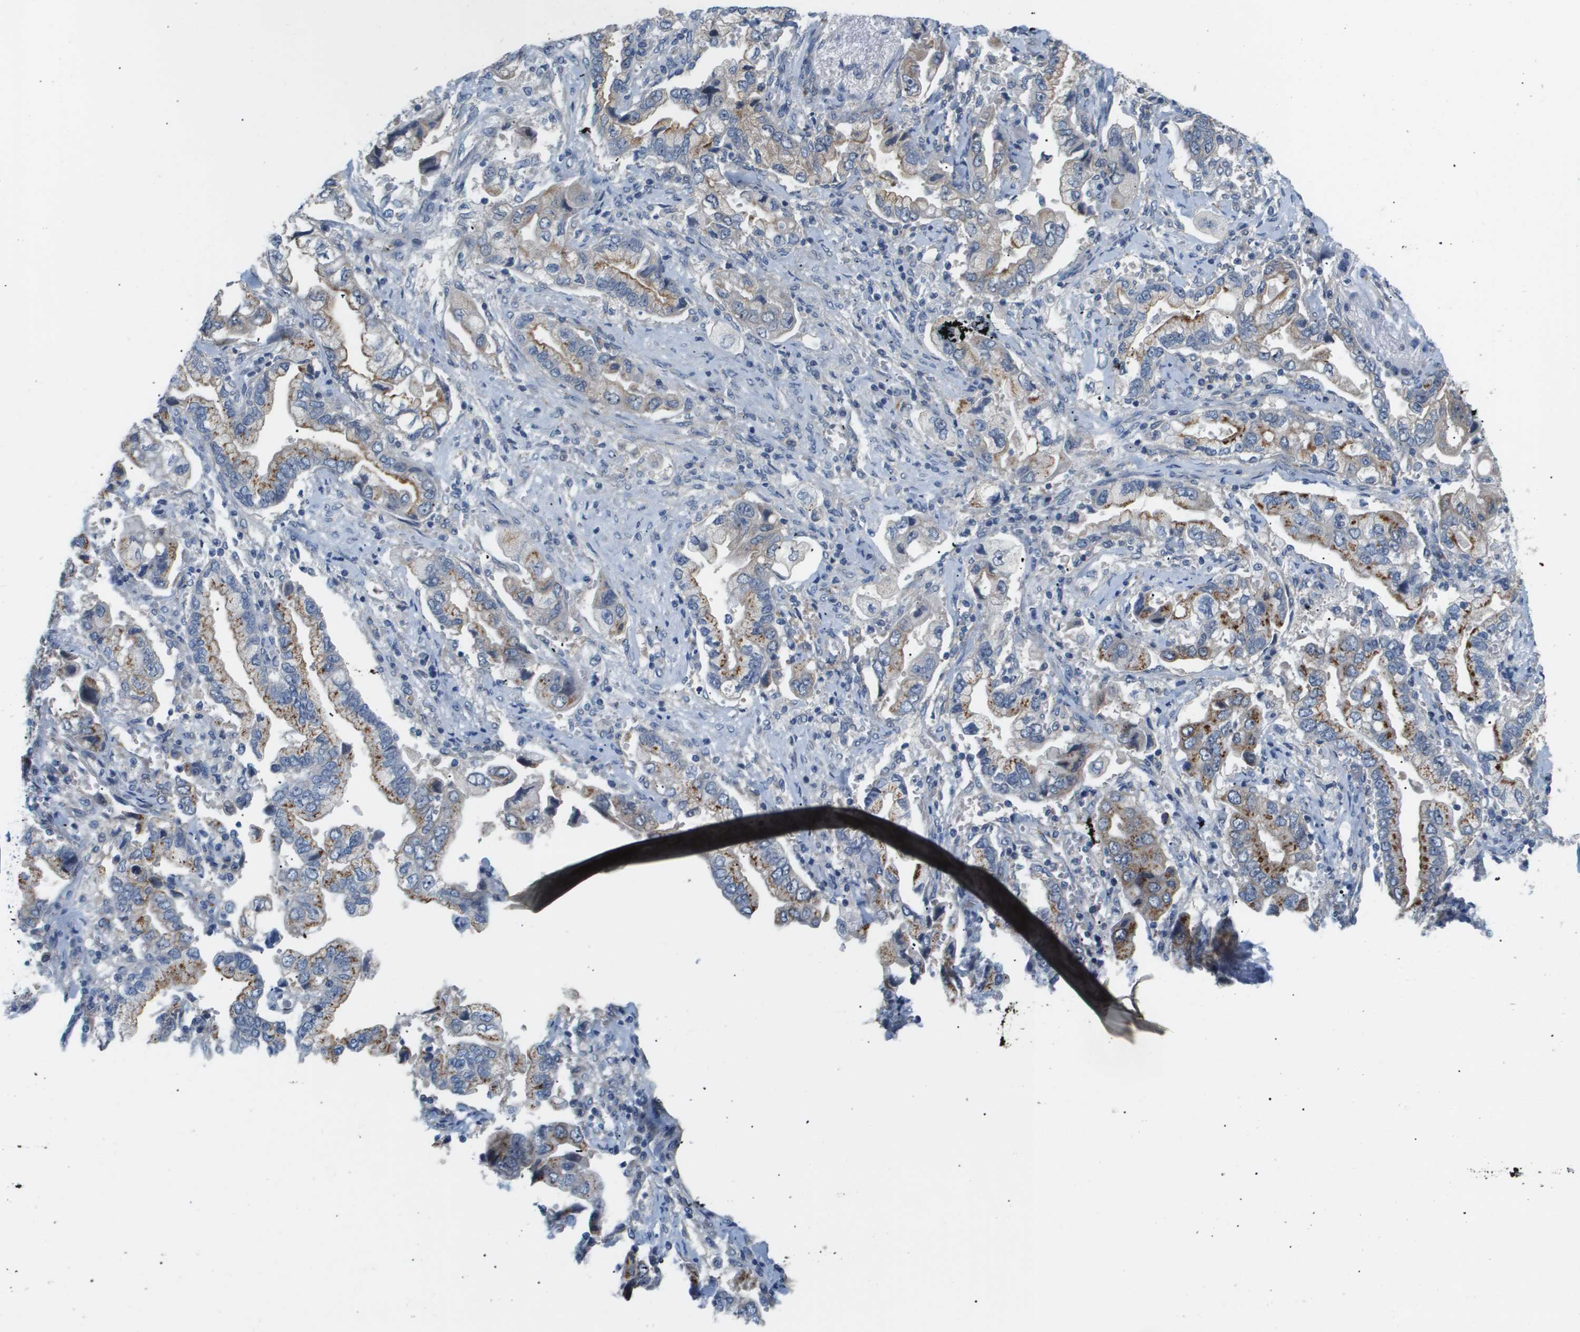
{"staining": {"intensity": "moderate", "quantity": "25%-75%", "location": "cytoplasmic/membranous"}, "tissue": "stomach cancer", "cell_type": "Tumor cells", "image_type": "cancer", "snomed": [{"axis": "morphology", "description": "Normal tissue, NOS"}, {"axis": "morphology", "description": "Adenocarcinoma, NOS"}, {"axis": "topography", "description": "Stomach"}], "caption": "Immunohistochemistry (IHC) micrograph of neoplastic tissue: human stomach cancer stained using IHC demonstrates medium levels of moderate protein expression localized specifically in the cytoplasmic/membranous of tumor cells, appearing as a cytoplasmic/membranous brown color.", "gene": "OTUD5", "patient": {"sex": "male", "age": 62}}